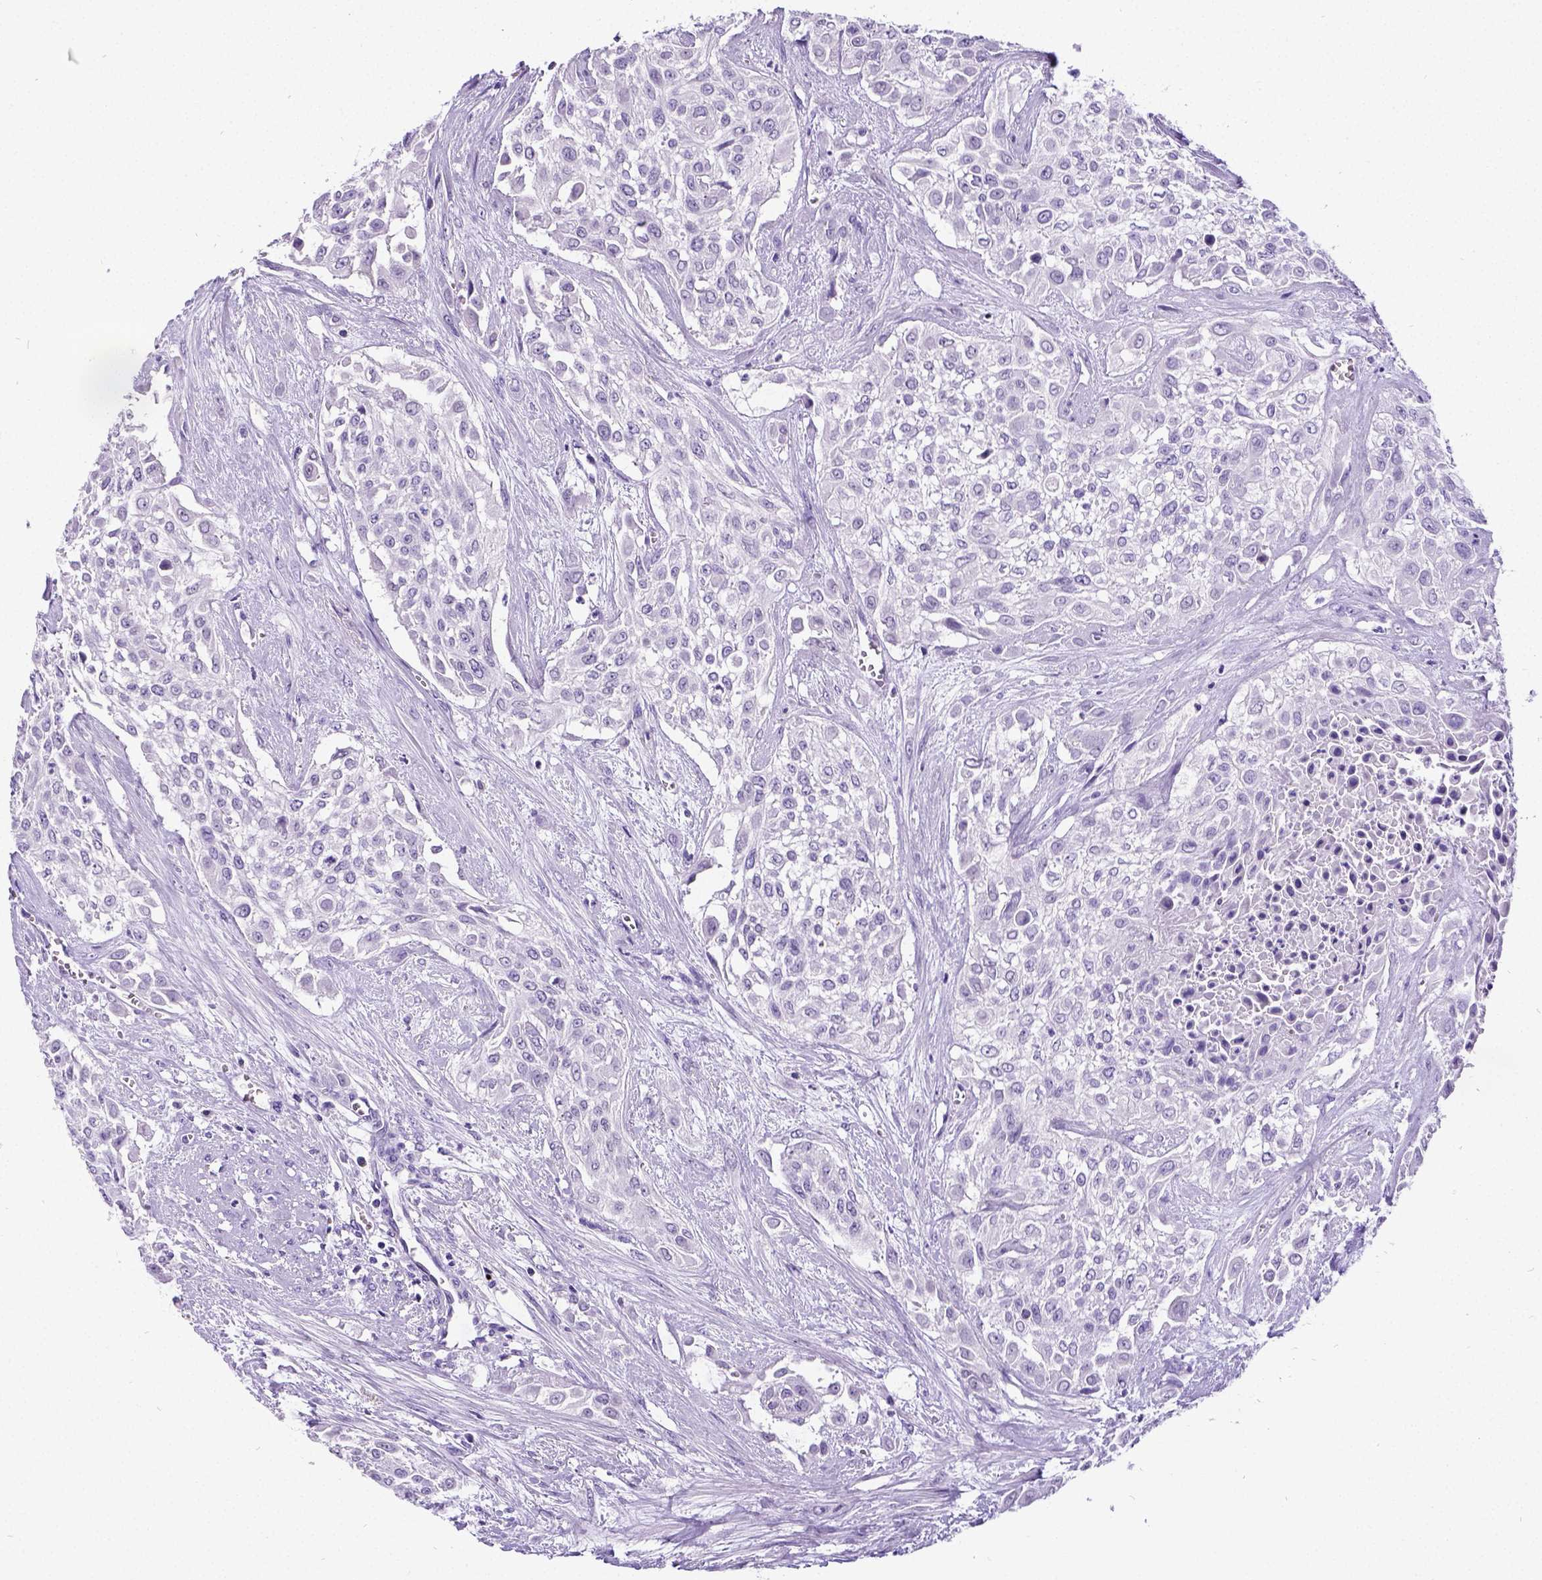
{"staining": {"intensity": "negative", "quantity": "none", "location": "none"}, "tissue": "urothelial cancer", "cell_type": "Tumor cells", "image_type": "cancer", "snomed": [{"axis": "morphology", "description": "Urothelial carcinoma, High grade"}, {"axis": "topography", "description": "Urinary bladder"}], "caption": "High-grade urothelial carcinoma stained for a protein using immunohistochemistry (IHC) displays no staining tumor cells.", "gene": "SATB2", "patient": {"sex": "male", "age": 57}}